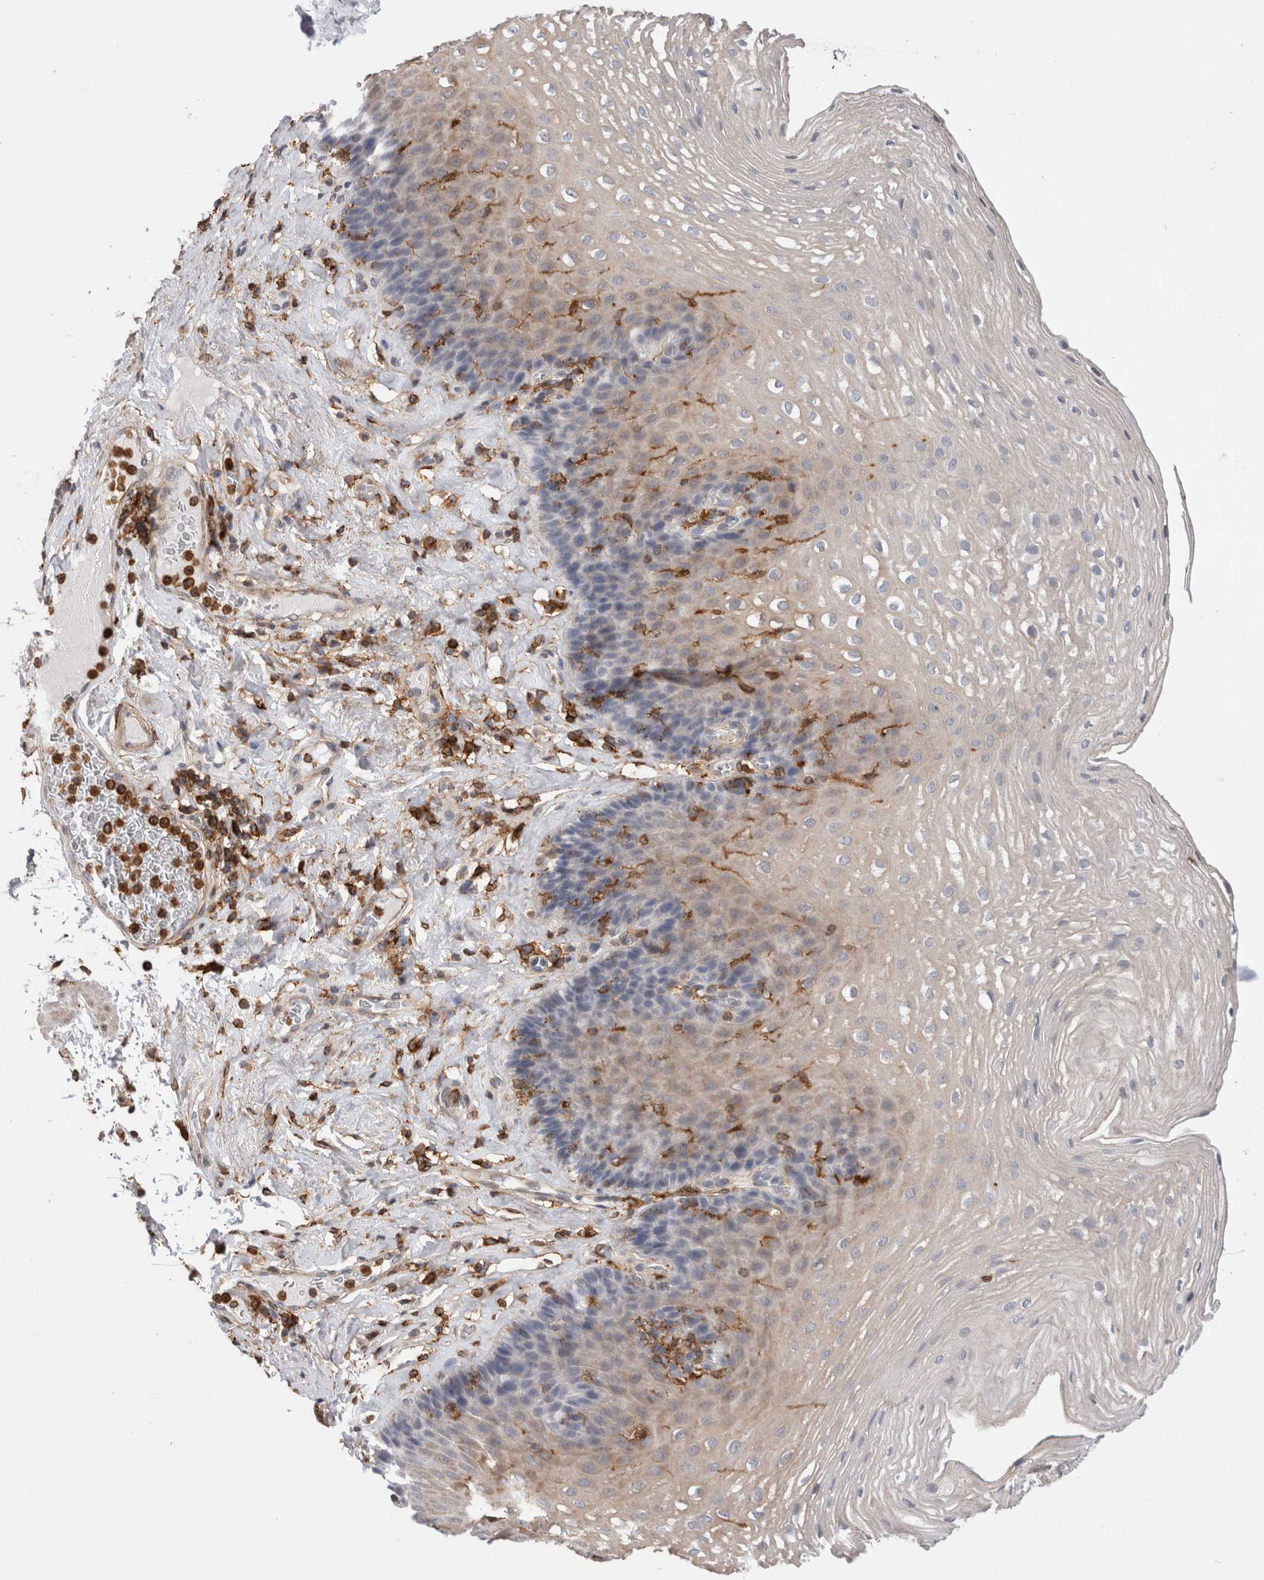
{"staining": {"intensity": "weak", "quantity": "<25%", "location": "cytoplasmic/membranous"}, "tissue": "esophagus", "cell_type": "Squamous epithelial cells", "image_type": "normal", "snomed": [{"axis": "morphology", "description": "Normal tissue, NOS"}, {"axis": "topography", "description": "Esophagus"}], "caption": "Immunohistochemical staining of normal human esophagus reveals no significant expression in squamous epithelial cells.", "gene": "CCDC88B", "patient": {"sex": "female", "age": 66}}